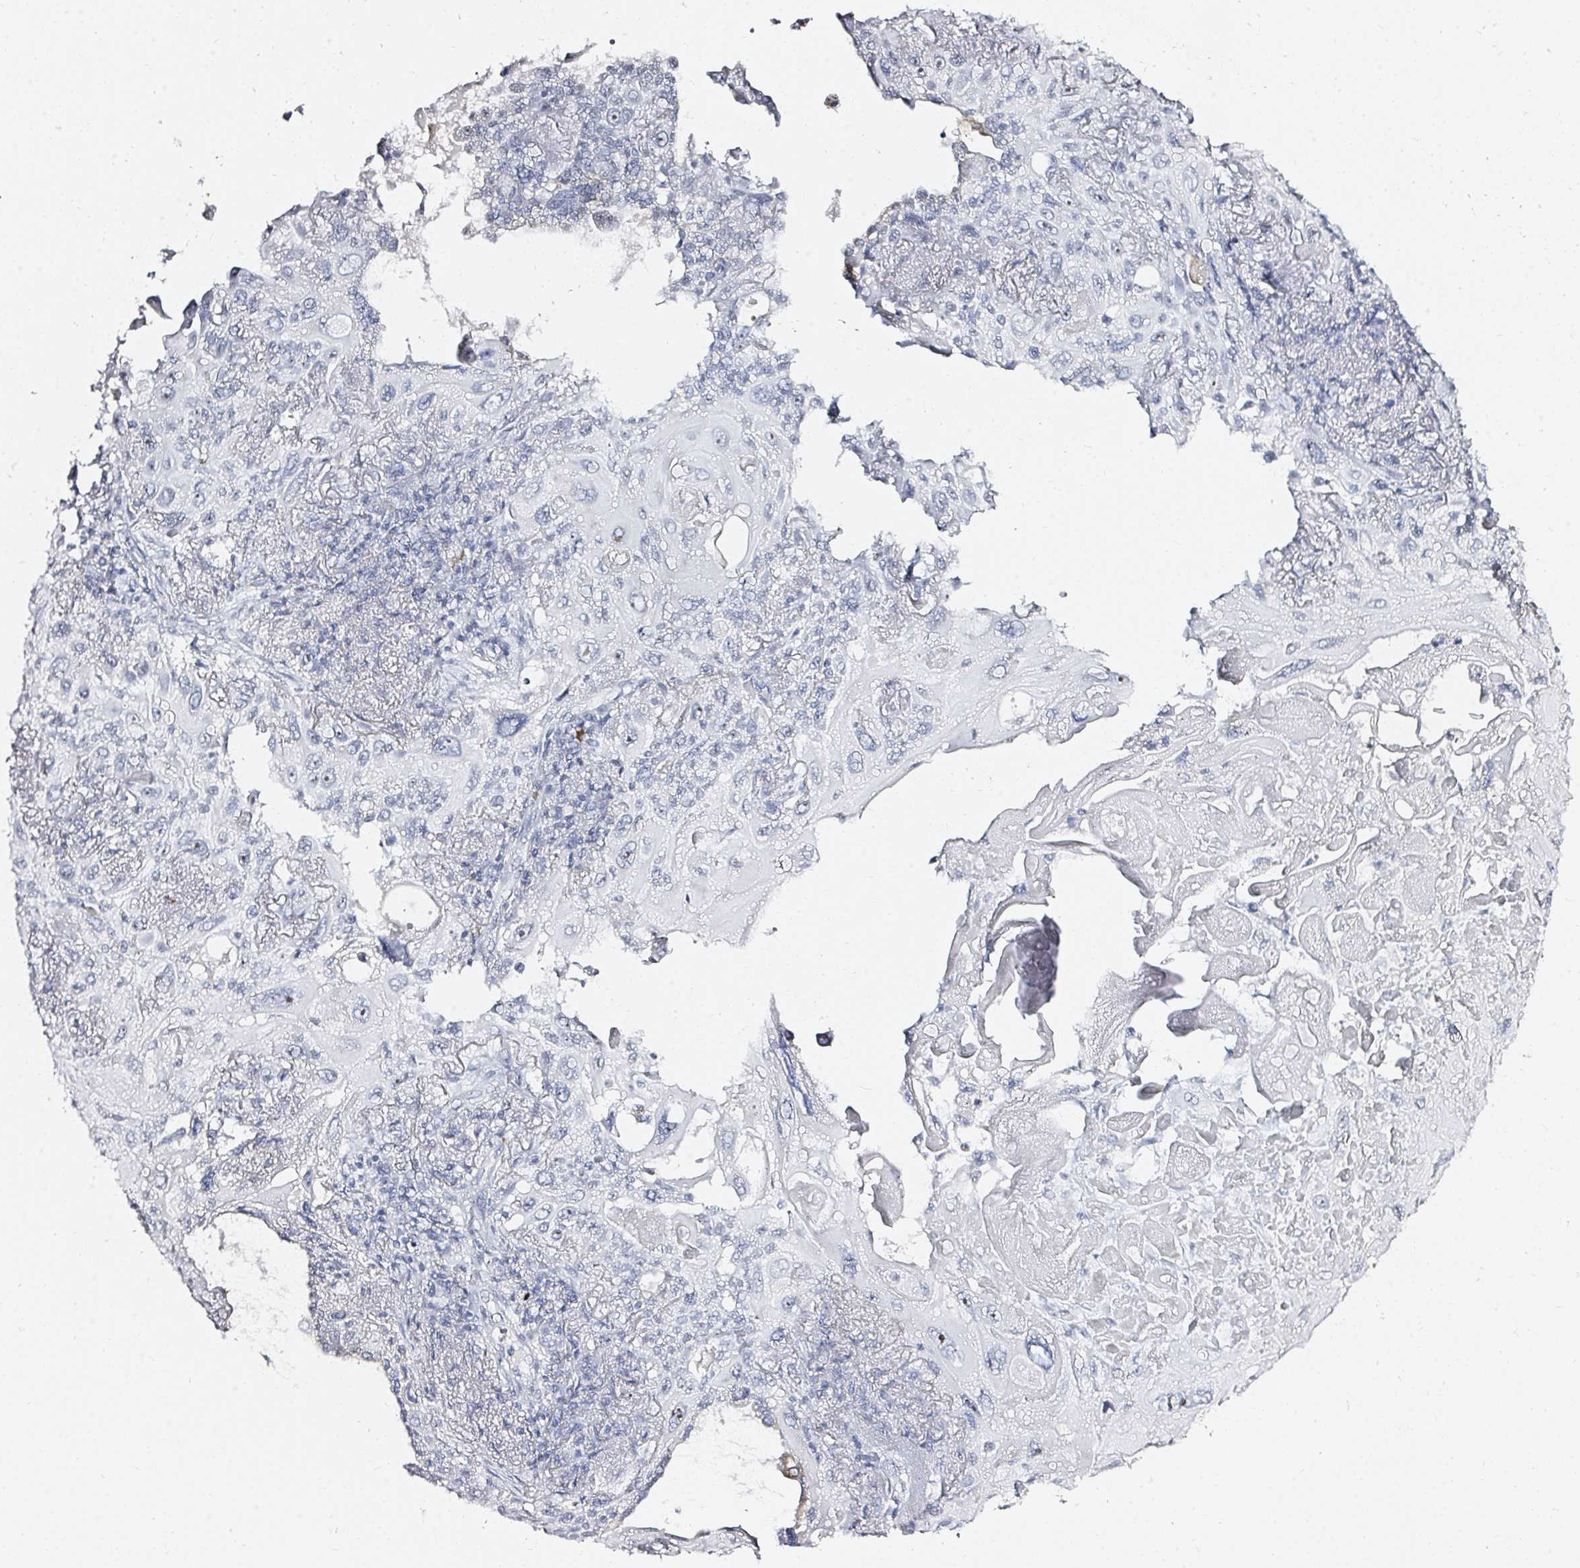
{"staining": {"intensity": "negative", "quantity": "none", "location": "none"}, "tissue": "lung cancer", "cell_type": "Tumor cells", "image_type": "cancer", "snomed": [{"axis": "morphology", "description": "Squamous cell carcinoma, NOS"}, {"axis": "topography", "description": "Lung"}], "caption": "The micrograph demonstrates no significant staining in tumor cells of squamous cell carcinoma (lung).", "gene": "ACAN", "patient": {"sex": "male", "age": 79}}